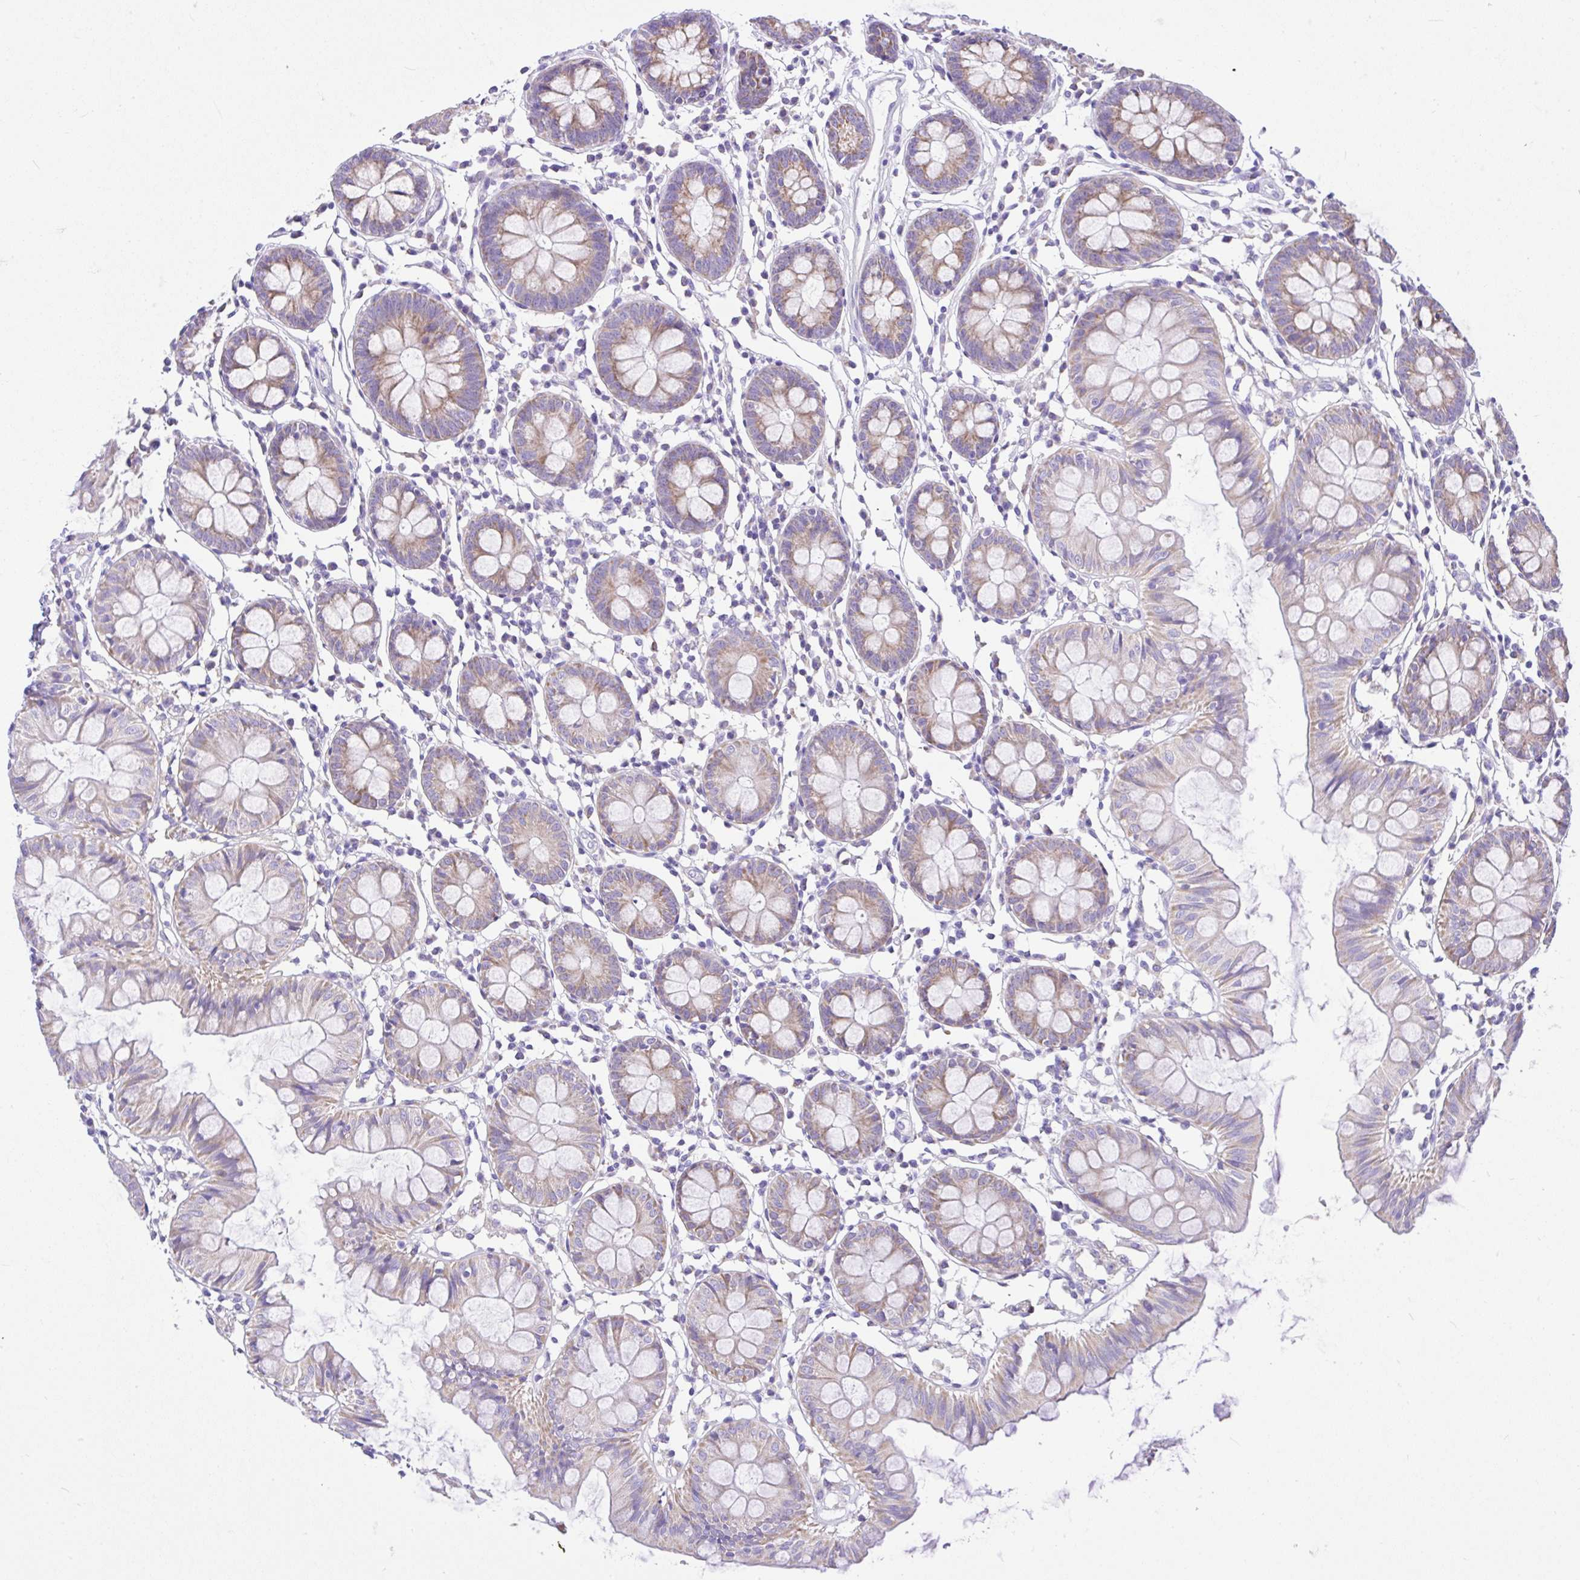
{"staining": {"intensity": "negative", "quantity": "none", "location": "none"}, "tissue": "colon", "cell_type": "Endothelial cells", "image_type": "normal", "snomed": [{"axis": "morphology", "description": "Normal tissue, NOS"}, {"axis": "topography", "description": "Colon"}], "caption": "A high-resolution histopathology image shows immunohistochemistry staining of normal colon, which demonstrates no significant expression in endothelial cells.", "gene": "SLC13A1", "patient": {"sex": "female", "age": 84}}